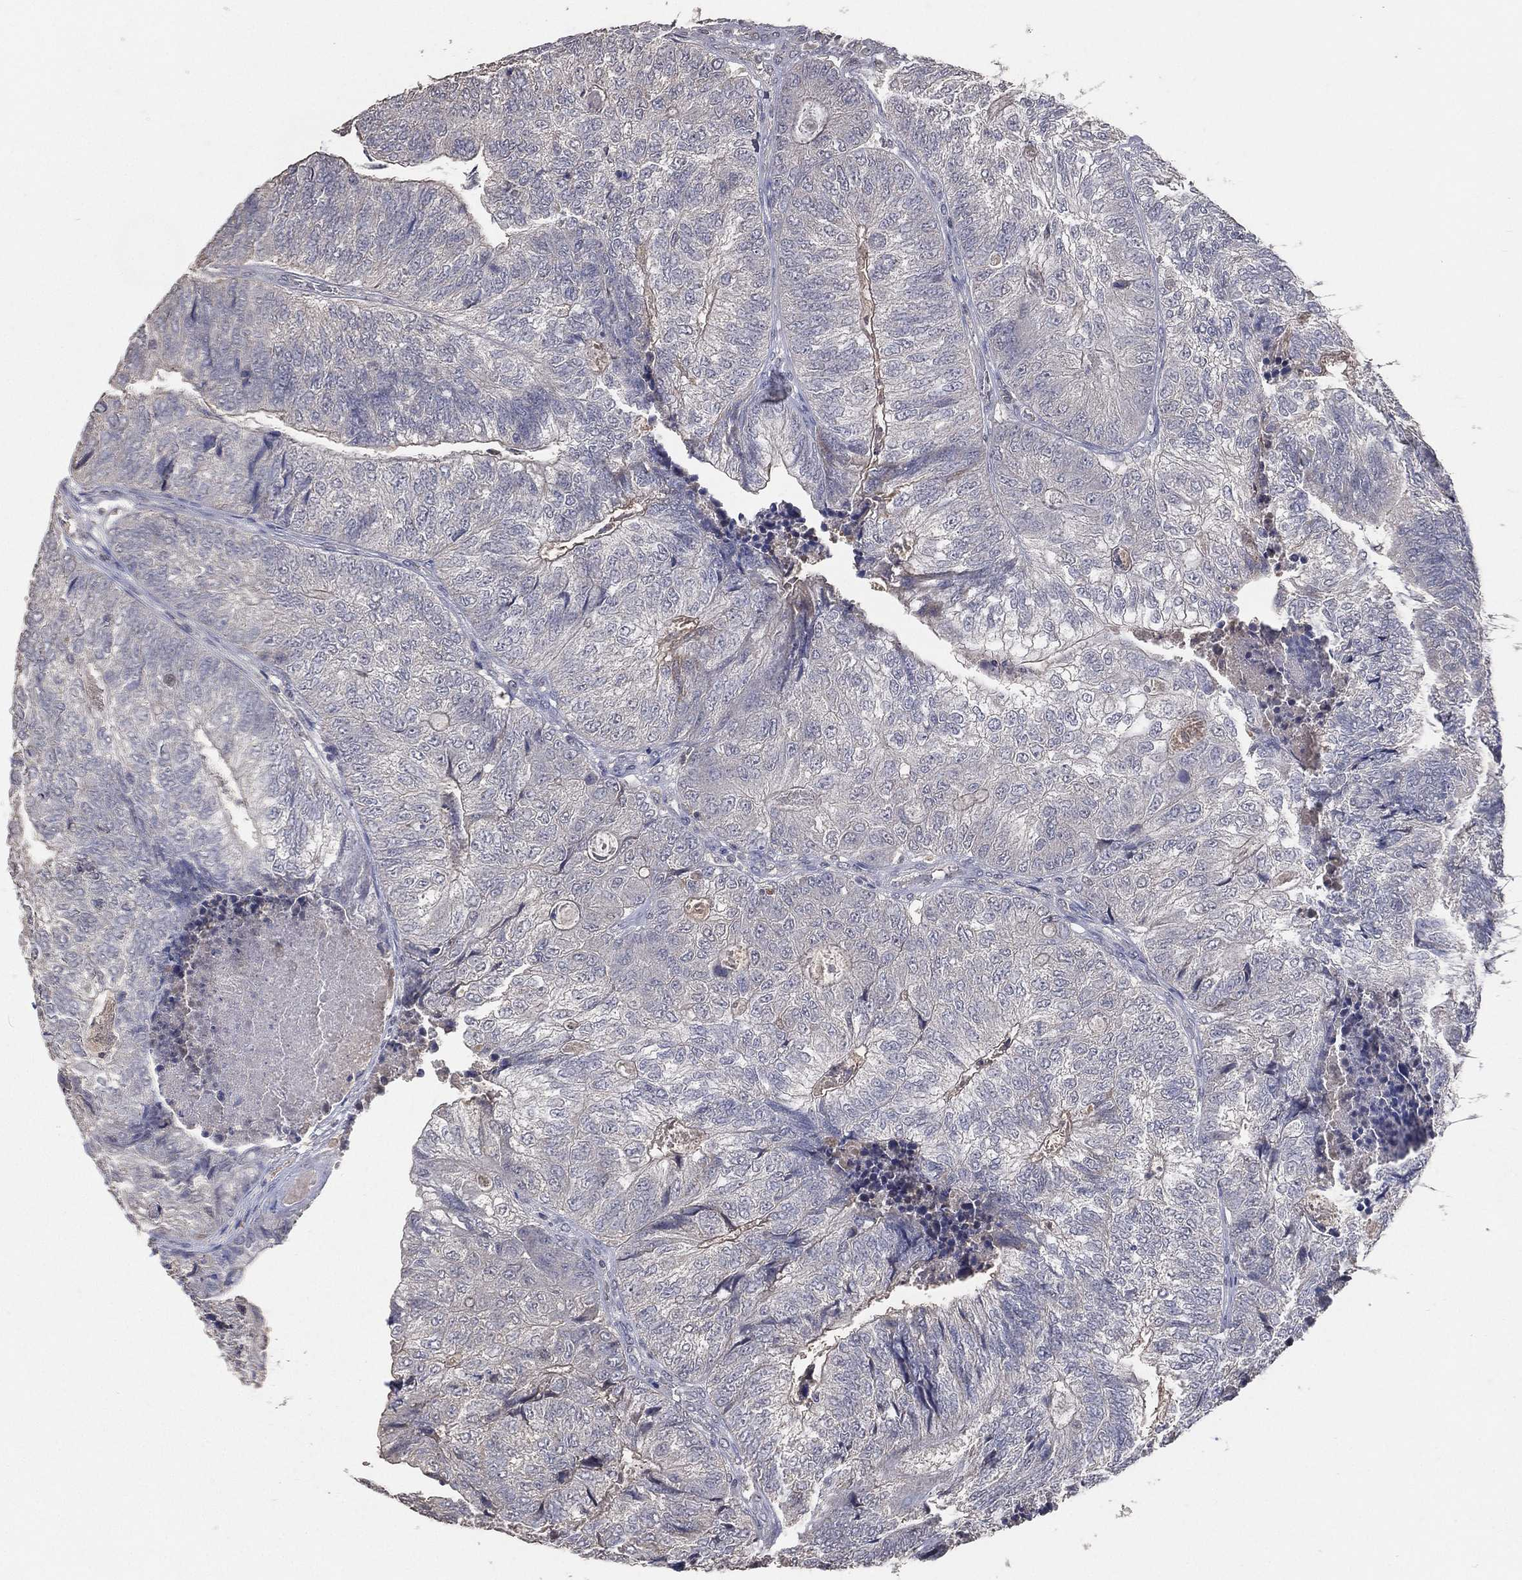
{"staining": {"intensity": "negative", "quantity": "none", "location": "none"}, "tissue": "colorectal cancer", "cell_type": "Tumor cells", "image_type": "cancer", "snomed": [{"axis": "morphology", "description": "Adenocarcinoma, NOS"}, {"axis": "topography", "description": "Colon"}], "caption": "This micrograph is of colorectal cancer stained with IHC to label a protein in brown with the nuclei are counter-stained blue. There is no positivity in tumor cells.", "gene": "SNAP25", "patient": {"sex": "female", "age": 67}}